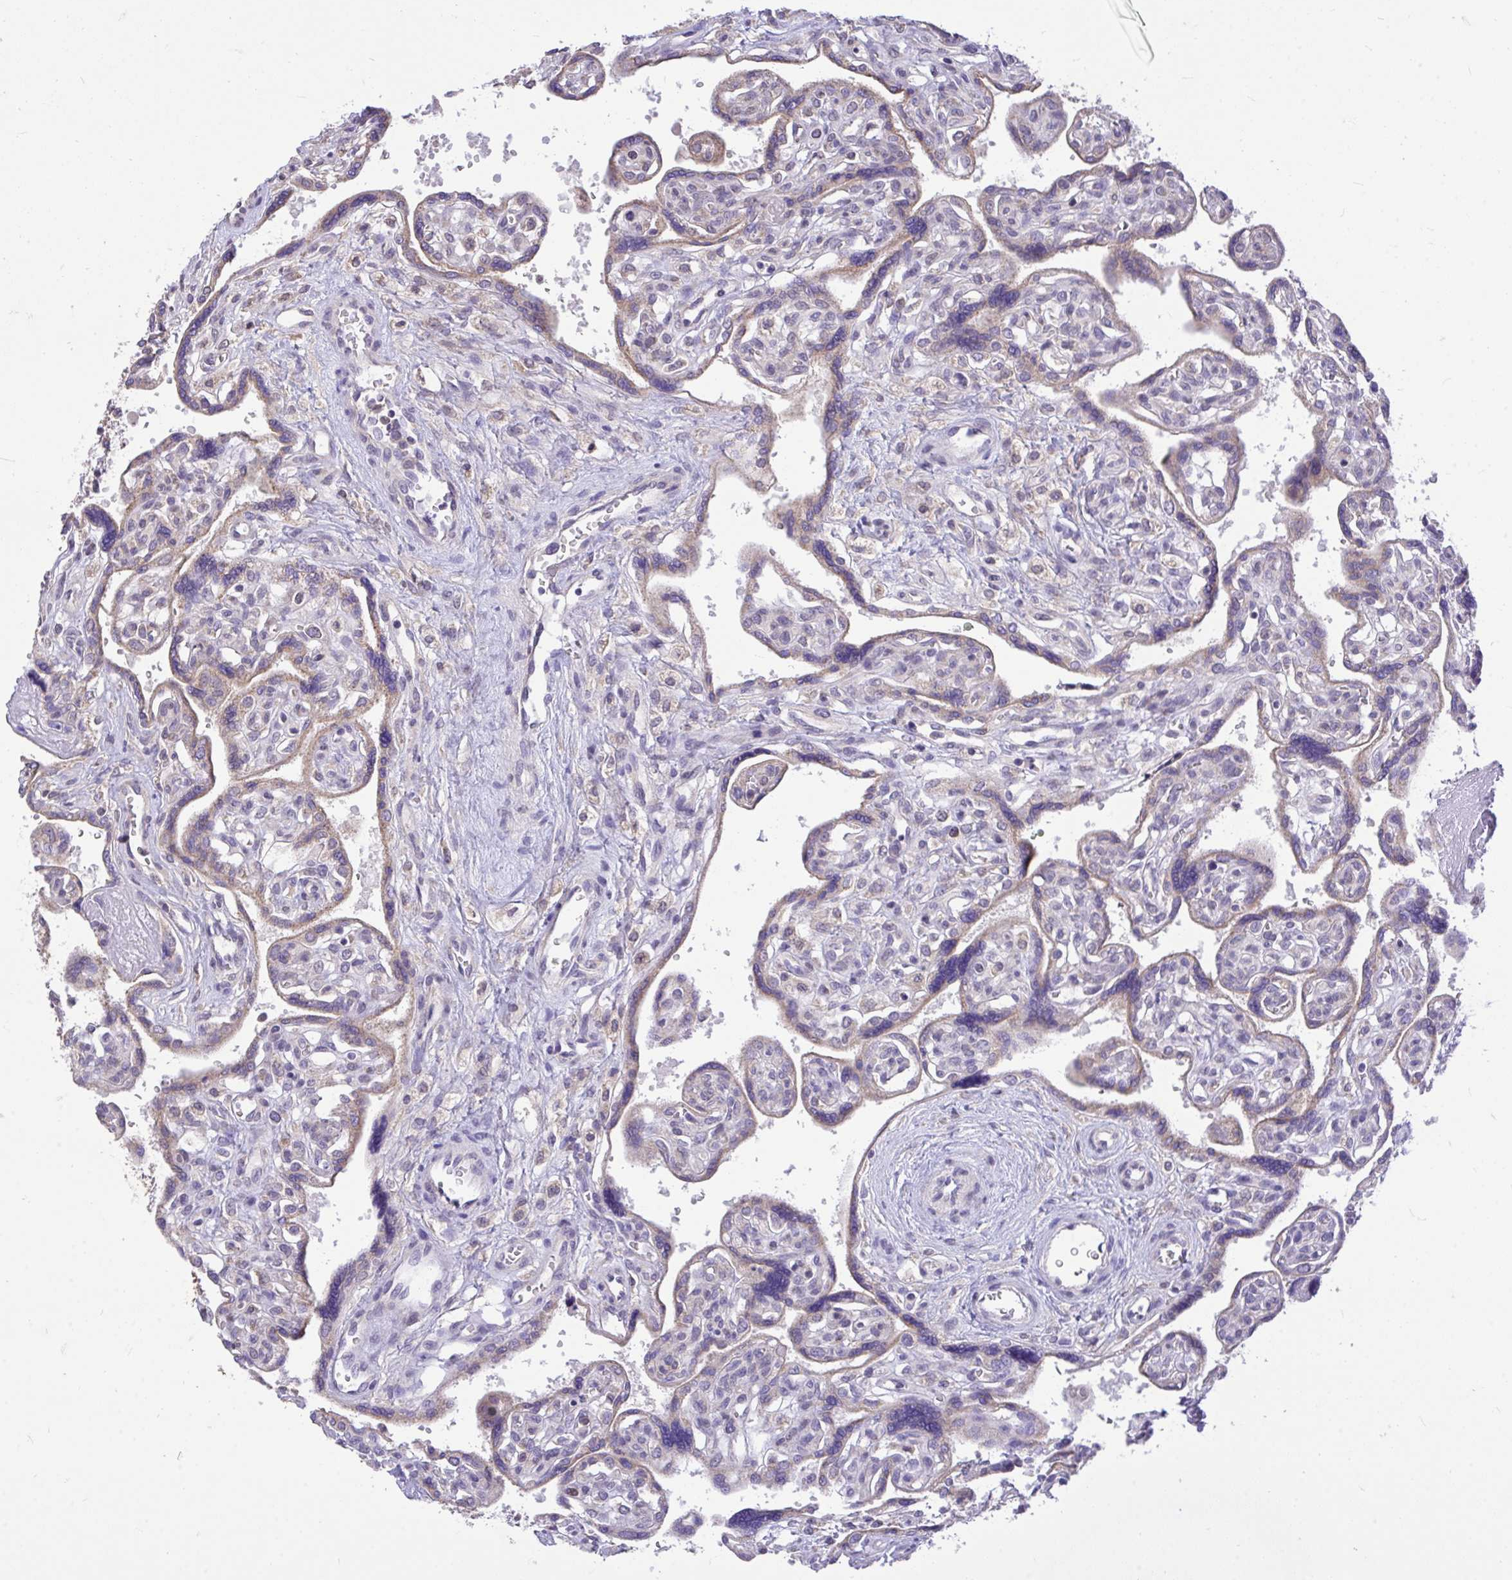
{"staining": {"intensity": "moderate", "quantity": "25%-75%", "location": "cytoplasmic/membranous"}, "tissue": "placenta", "cell_type": "Trophoblastic cells", "image_type": "normal", "snomed": [{"axis": "morphology", "description": "Normal tissue, NOS"}, {"axis": "topography", "description": "Placenta"}], "caption": "Immunohistochemical staining of normal human placenta displays 25%-75% levels of moderate cytoplasmic/membranous protein staining in about 25%-75% of trophoblastic cells.", "gene": "MPC2", "patient": {"sex": "female", "age": 39}}